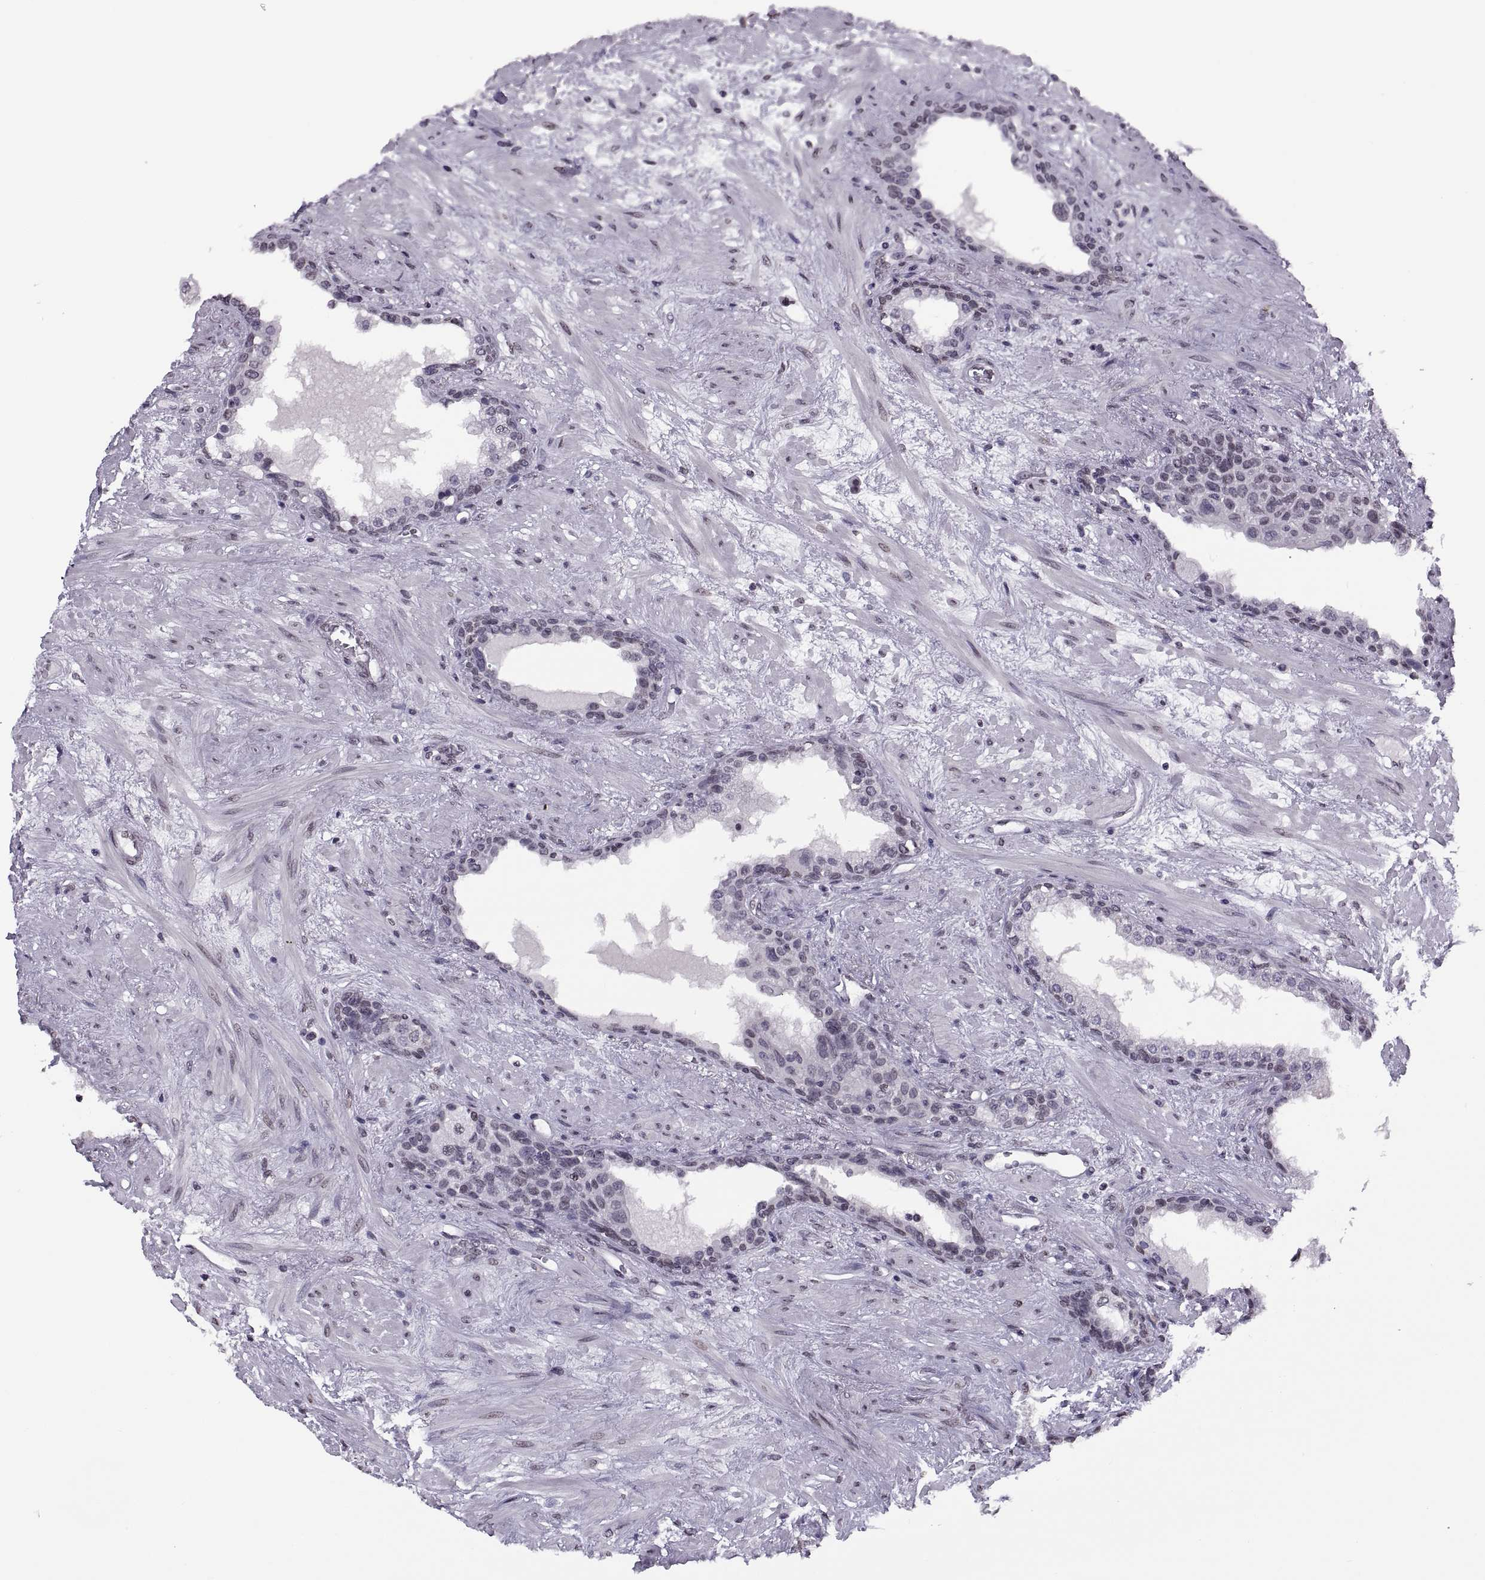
{"staining": {"intensity": "negative", "quantity": "none", "location": "none"}, "tissue": "prostate", "cell_type": "Glandular cells", "image_type": "normal", "snomed": [{"axis": "morphology", "description": "Normal tissue, NOS"}, {"axis": "topography", "description": "Prostate"}], "caption": "Prostate stained for a protein using immunohistochemistry (IHC) exhibits no expression glandular cells.", "gene": "H1", "patient": {"sex": "male", "age": 63}}